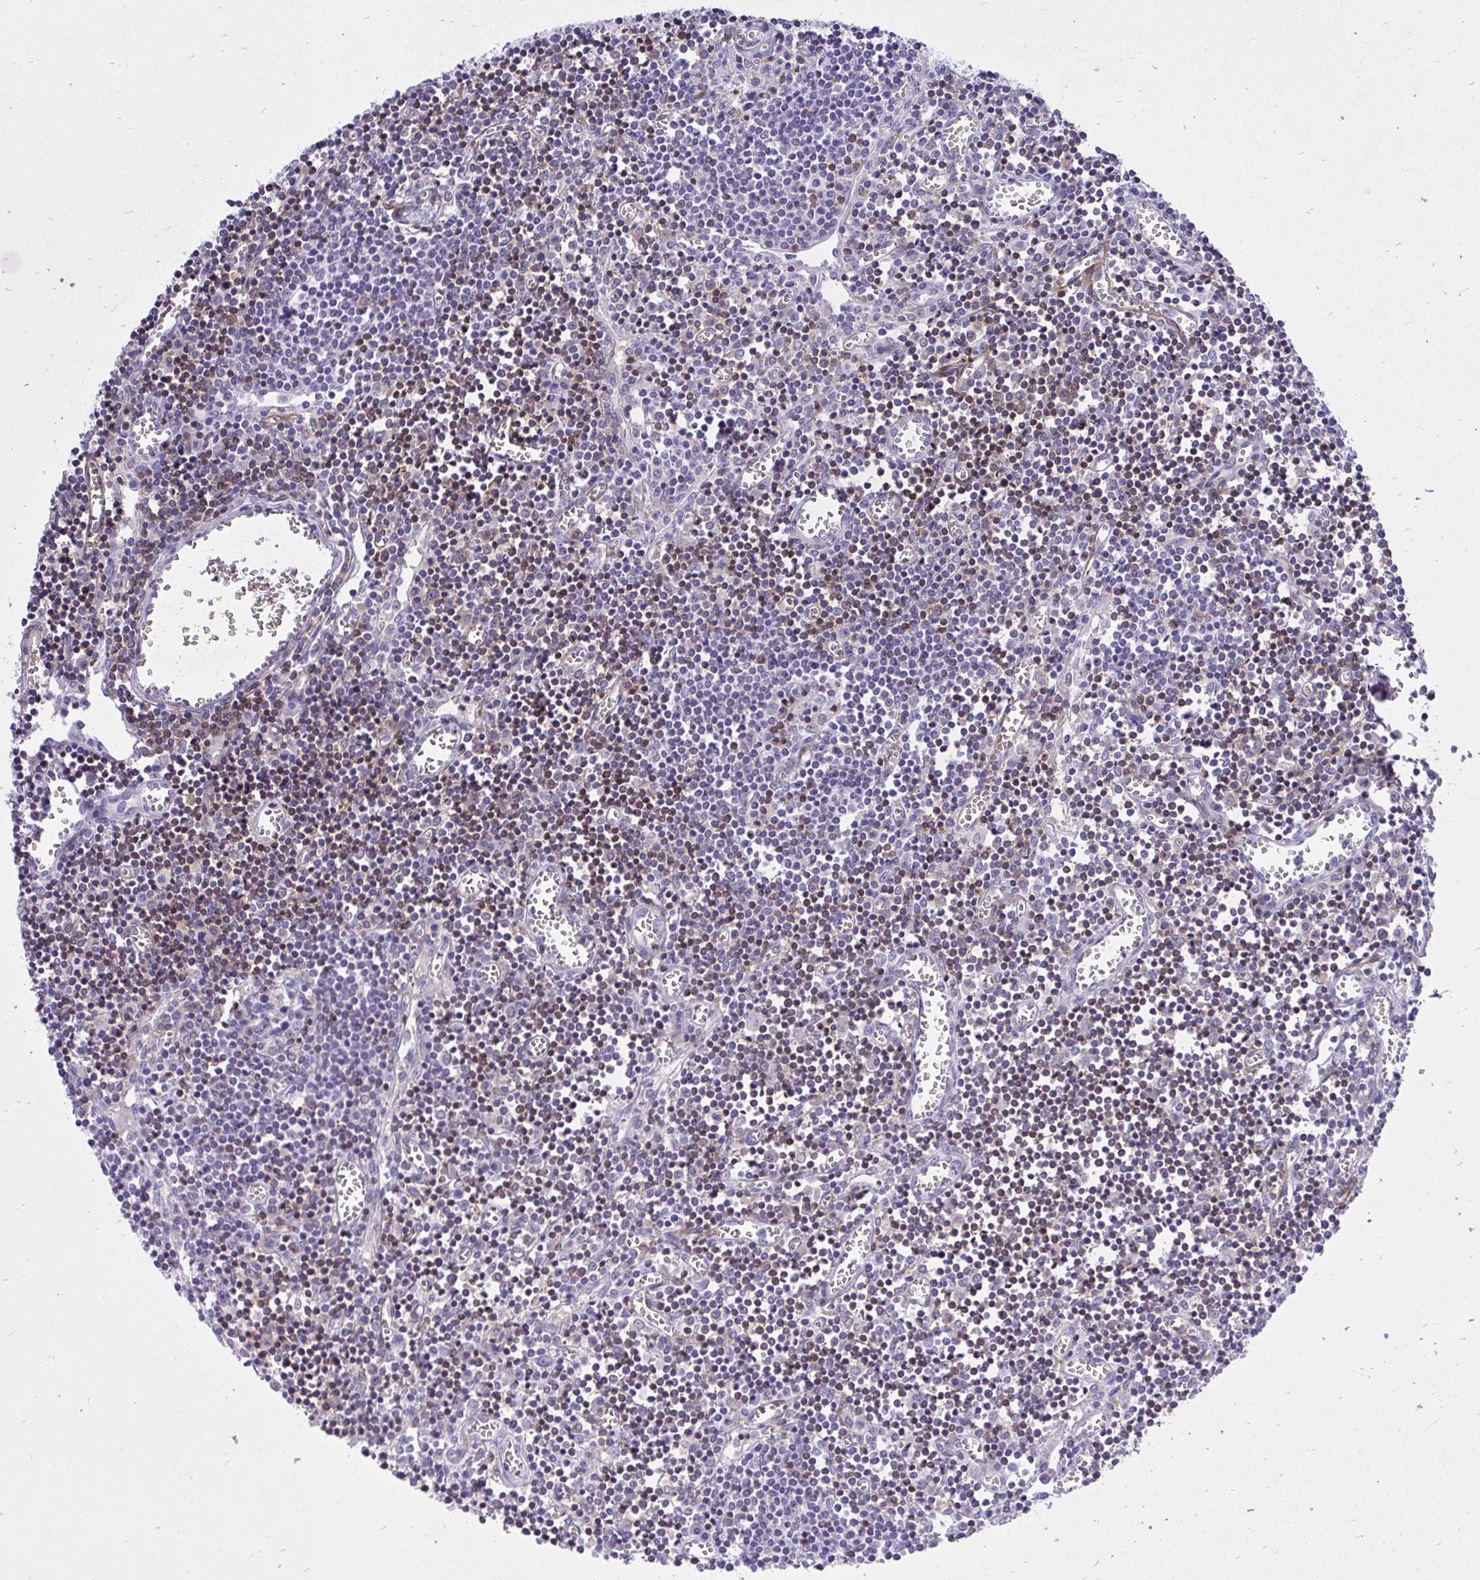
{"staining": {"intensity": "moderate", "quantity": "<25%", "location": "cytoplasmic/membranous"}, "tissue": "lymph node", "cell_type": "Germinal center cells", "image_type": "normal", "snomed": [{"axis": "morphology", "description": "Normal tissue, NOS"}, {"axis": "topography", "description": "Lymph node"}], "caption": "IHC (DAB (3,3'-diaminobenzidine)) staining of normal human lymph node displays moderate cytoplasmic/membranous protein staining in approximately <25% of germinal center cells.", "gene": "GPRIN3", "patient": {"sex": "male", "age": 66}}